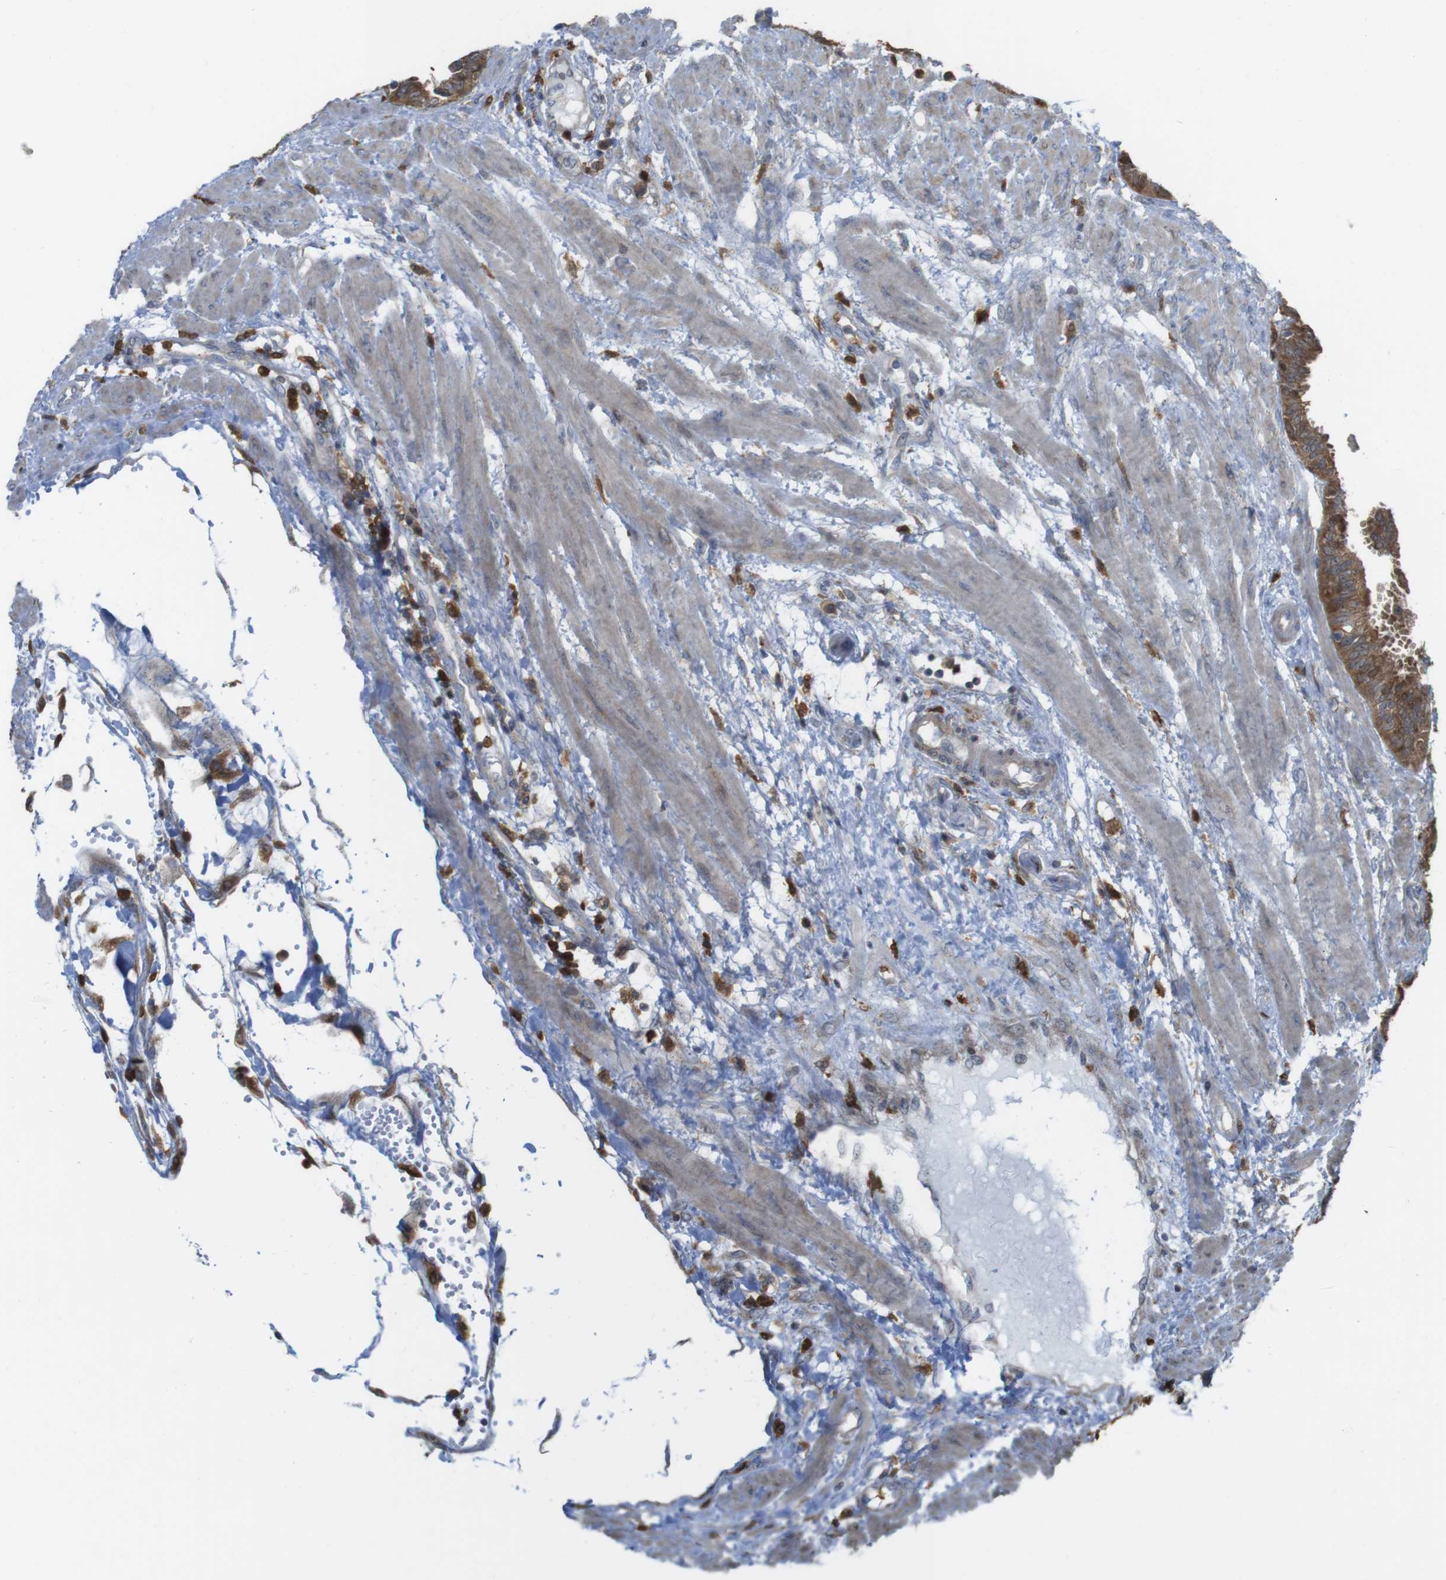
{"staining": {"intensity": "strong", "quantity": ">75%", "location": "cytoplasmic/membranous"}, "tissue": "fallopian tube", "cell_type": "Glandular cells", "image_type": "normal", "snomed": [{"axis": "morphology", "description": "Normal tissue, NOS"}, {"axis": "topography", "description": "Fallopian tube"}], "caption": "Immunohistochemistry (IHC) histopathology image of benign human fallopian tube stained for a protein (brown), which exhibits high levels of strong cytoplasmic/membranous expression in about >75% of glandular cells.", "gene": "PRKCD", "patient": {"sex": "female", "age": 32}}